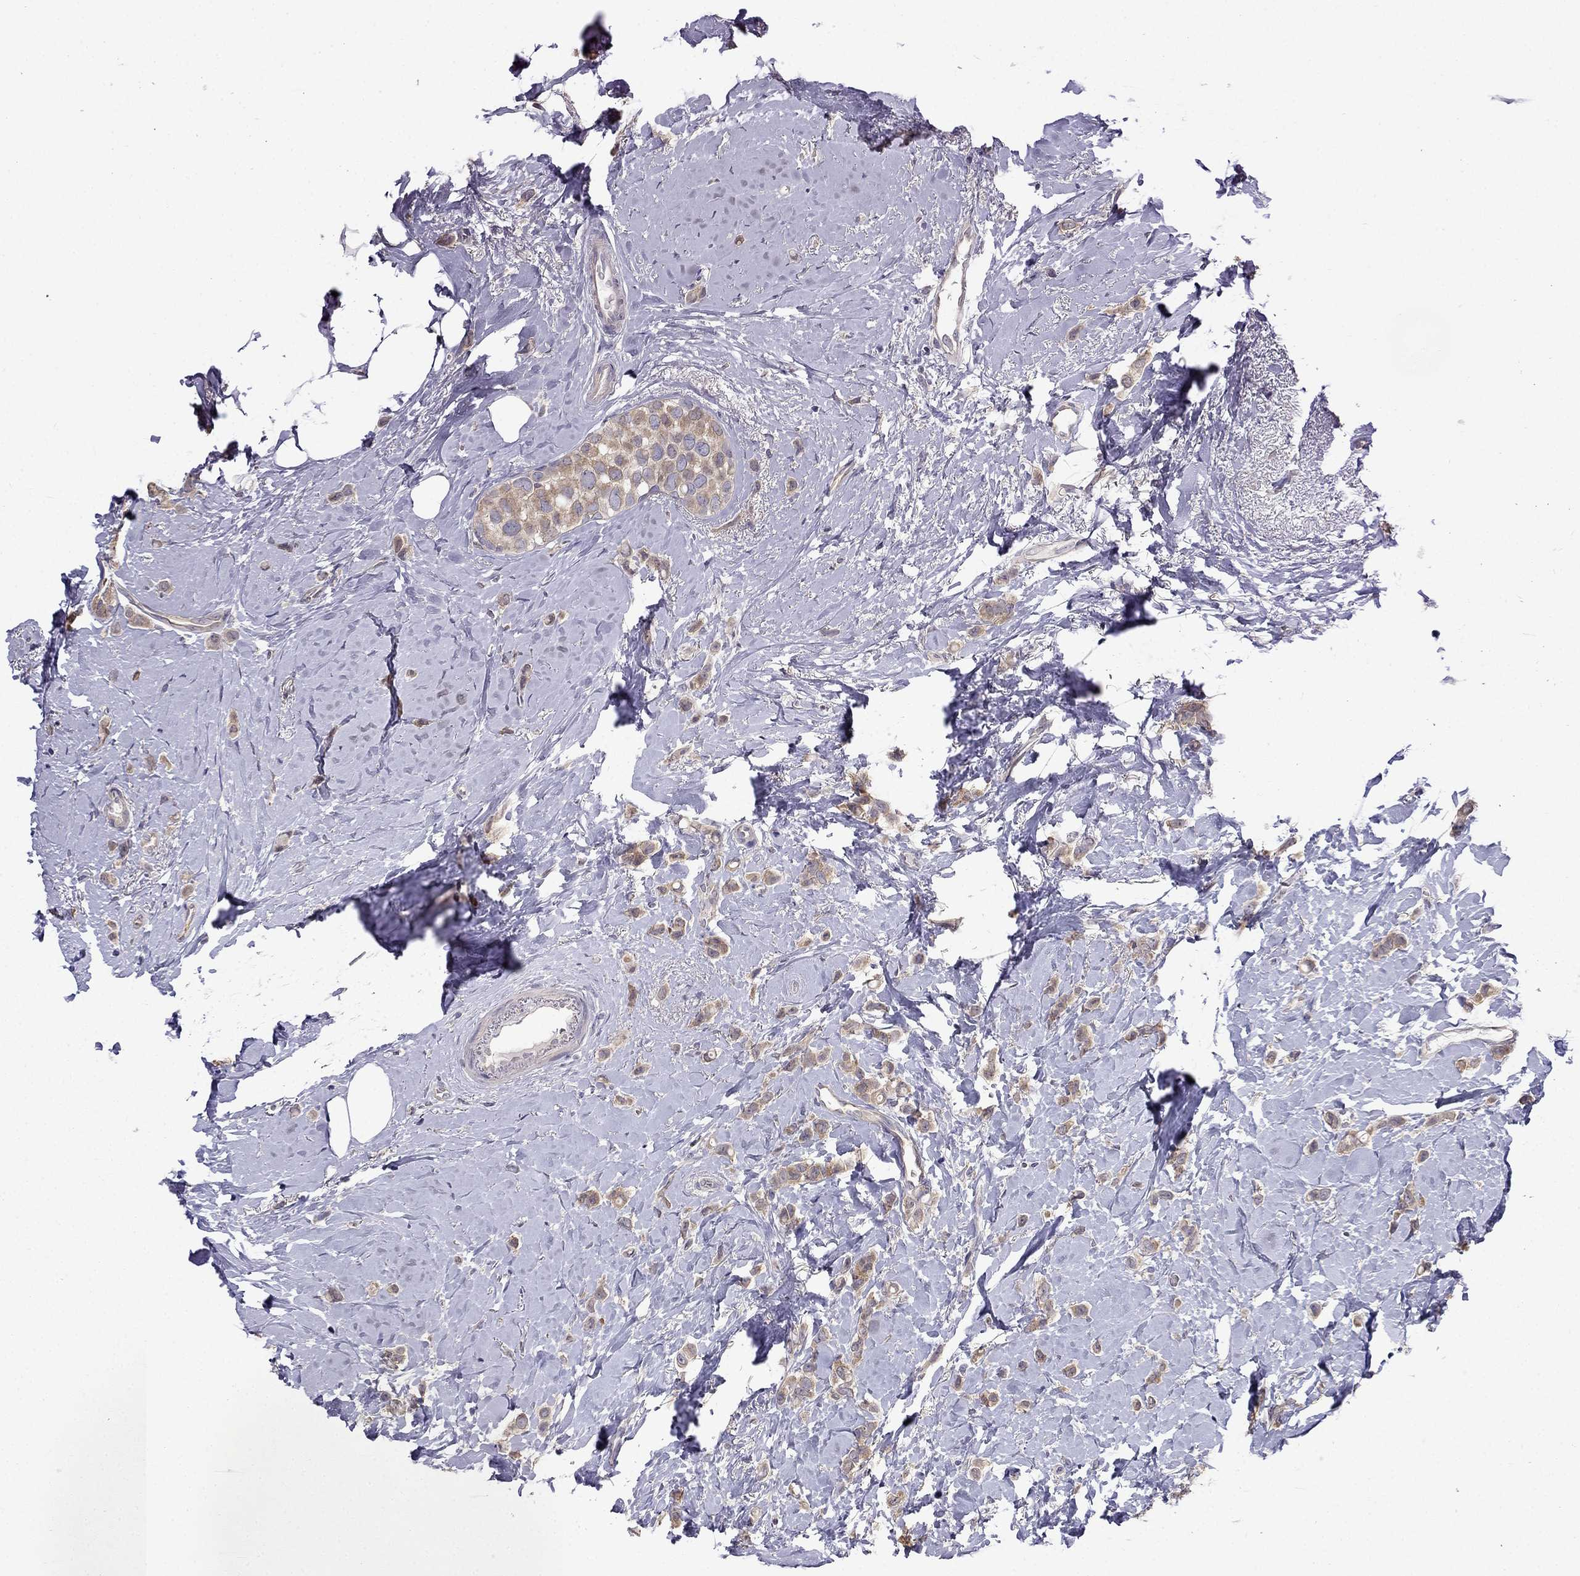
{"staining": {"intensity": "moderate", "quantity": "25%-75%", "location": "cytoplasmic/membranous"}, "tissue": "breast cancer", "cell_type": "Tumor cells", "image_type": "cancer", "snomed": [{"axis": "morphology", "description": "Lobular carcinoma"}, {"axis": "topography", "description": "Breast"}], "caption": "A photomicrograph of human breast cancer stained for a protein demonstrates moderate cytoplasmic/membranous brown staining in tumor cells.", "gene": "SCNN1D", "patient": {"sex": "female", "age": 66}}